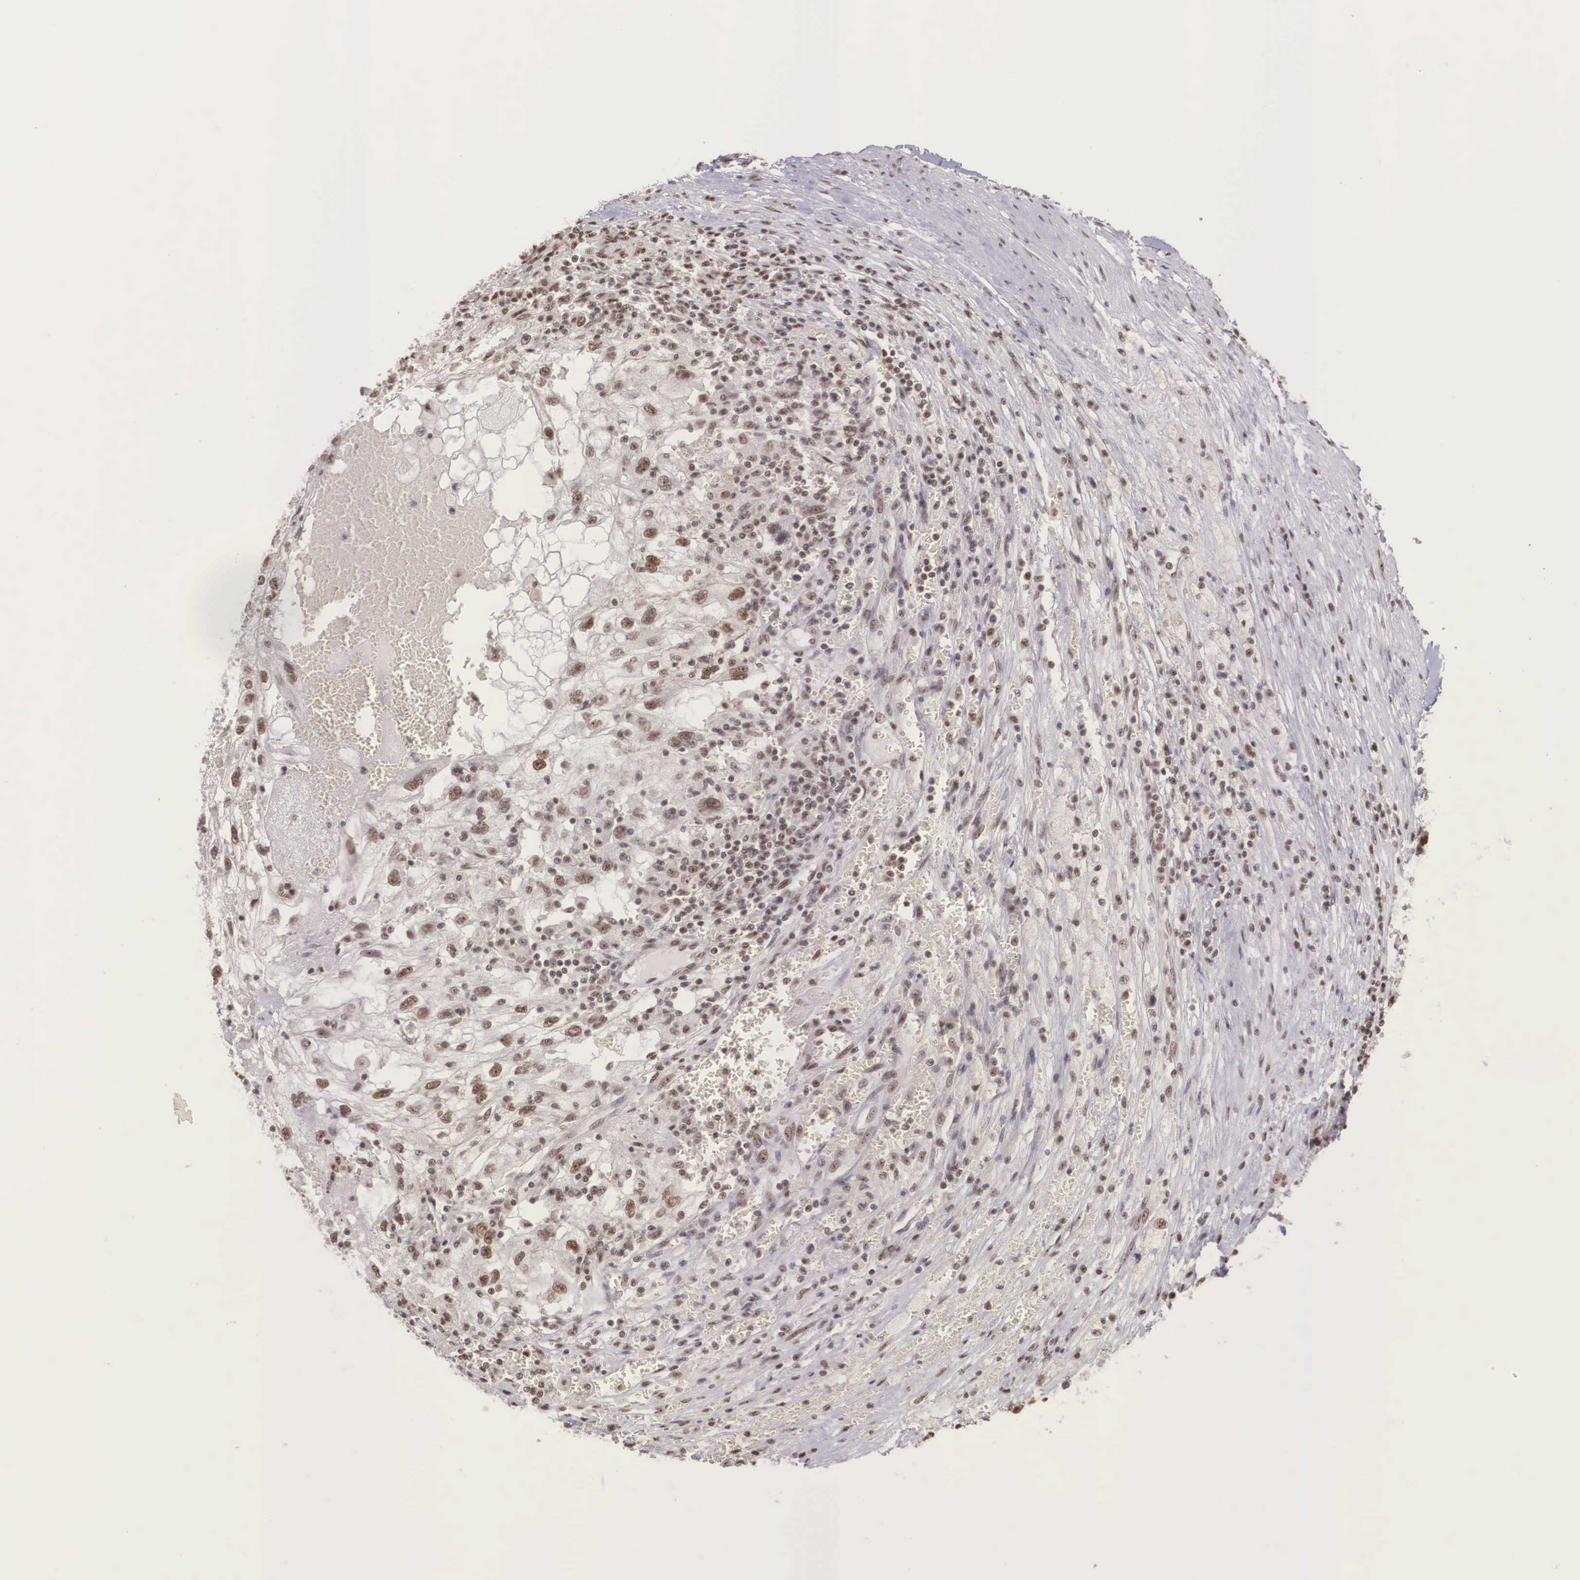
{"staining": {"intensity": "moderate", "quantity": ">75%", "location": "nuclear"}, "tissue": "renal cancer", "cell_type": "Tumor cells", "image_type": "cancer", "snomed": [{"axis": "morphology", "description": "Normal tissue, NOS"}, {"axis": "morphology", "description": "Adenocarcinoma, NOS"}, {"axis": "topography", "description": "Kidney"}], "caption": "Protein expression analysis of human renal cancer reveals moderate nuclear expression in approximately >75% of tumor cells. (DAB (3,3'-diaminobenzidine) IHC, brown staining for protein, blue staining for nuclei).", "gene": "POLR2F", "patient": {"sex": "male", "age": 71}}